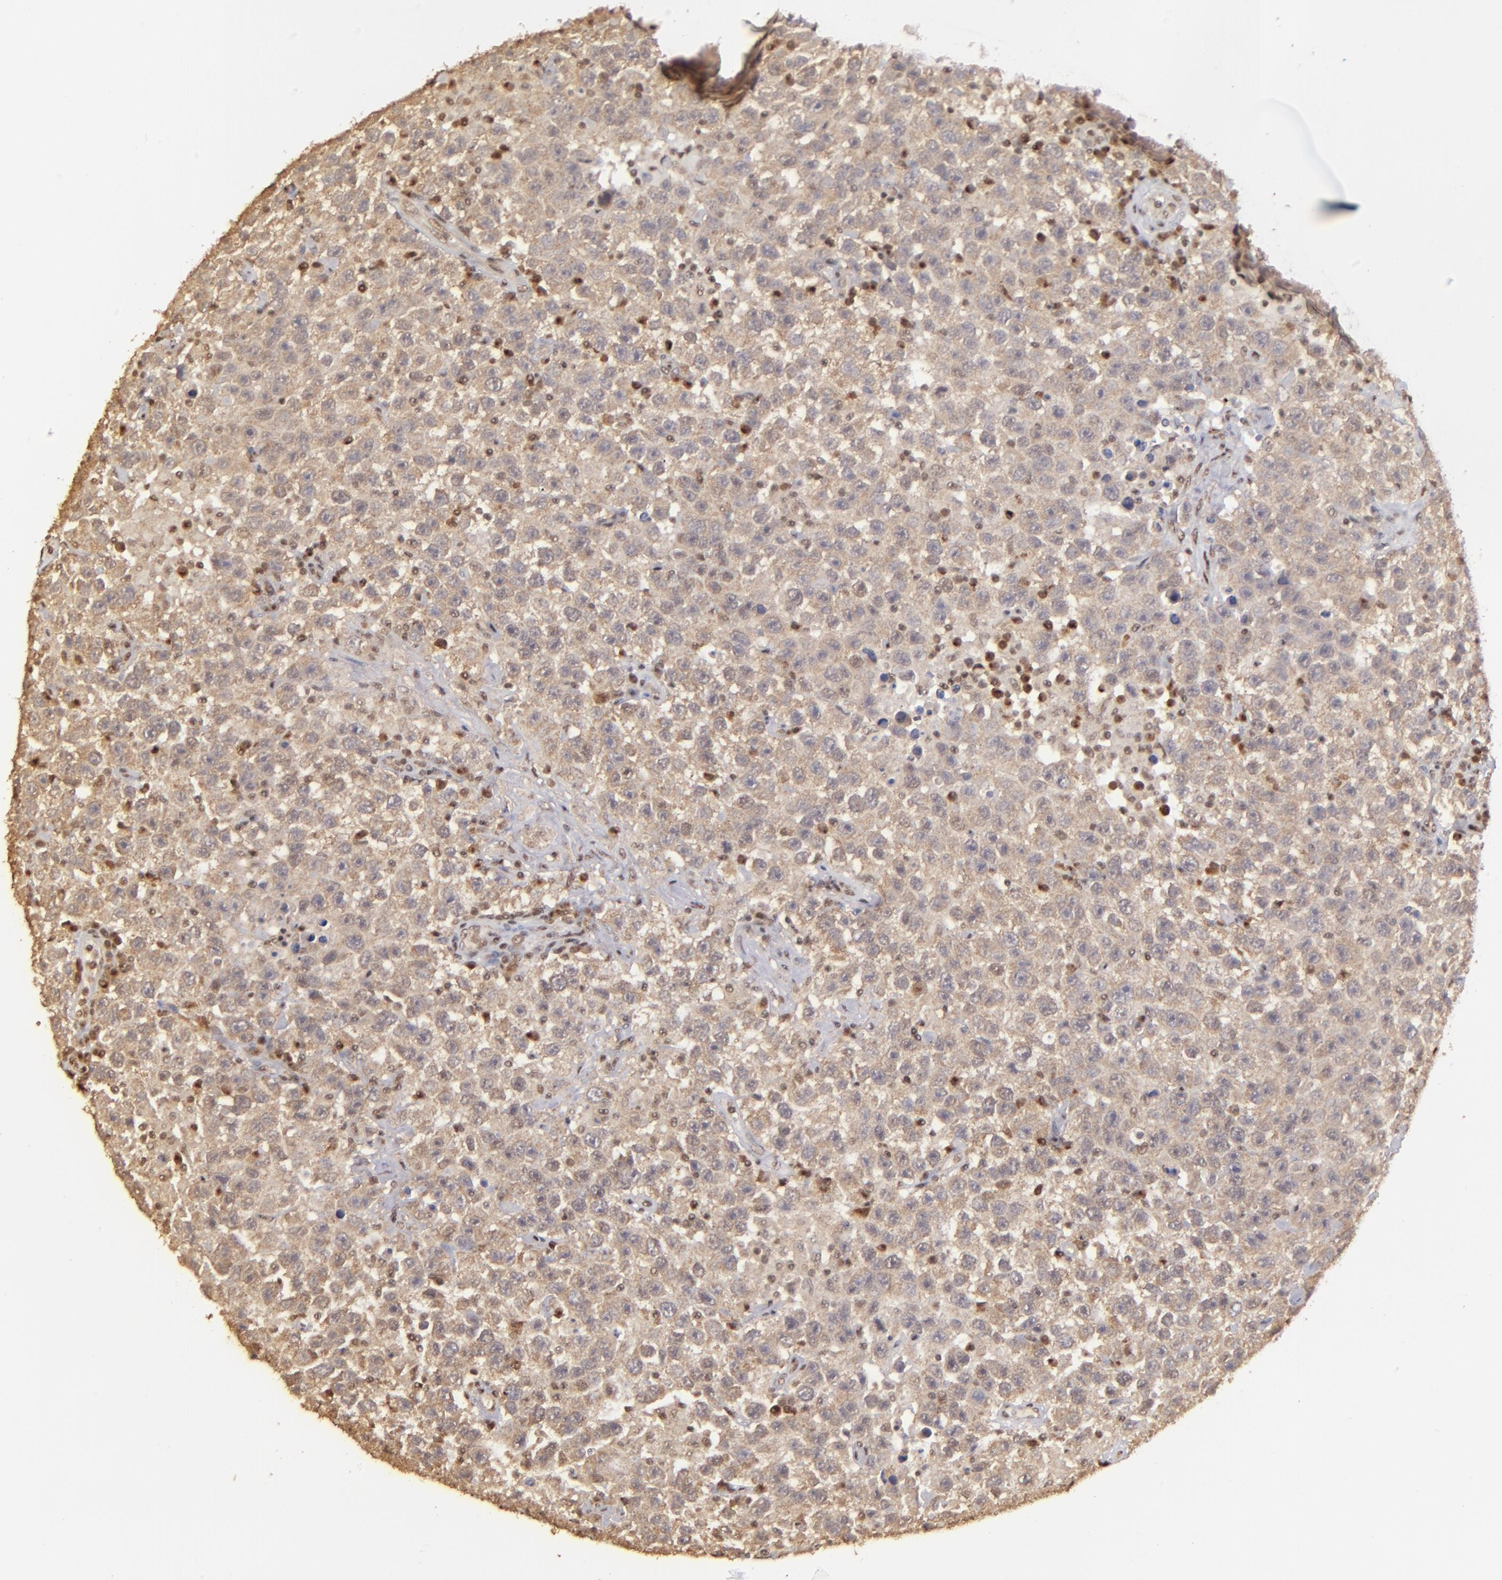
{"staining": {"intensity": "weak", "quantity": ">75%", "location": "cytoplasmic/membranous"}, "tissue": "testis cancer", "cell_type": "Tumor cells", "image_type": "cancer", "snomed": [{"axis": "morphology", "description": "Seminoma, NOS"}, {"axis": "topography", "description": "Testis"}], "caption": "Testis seminoma stained with a protein marker shows weak staining in tumor cells.", "gene": "ARNT", "patient": {"sex": "male", "age": 41}}